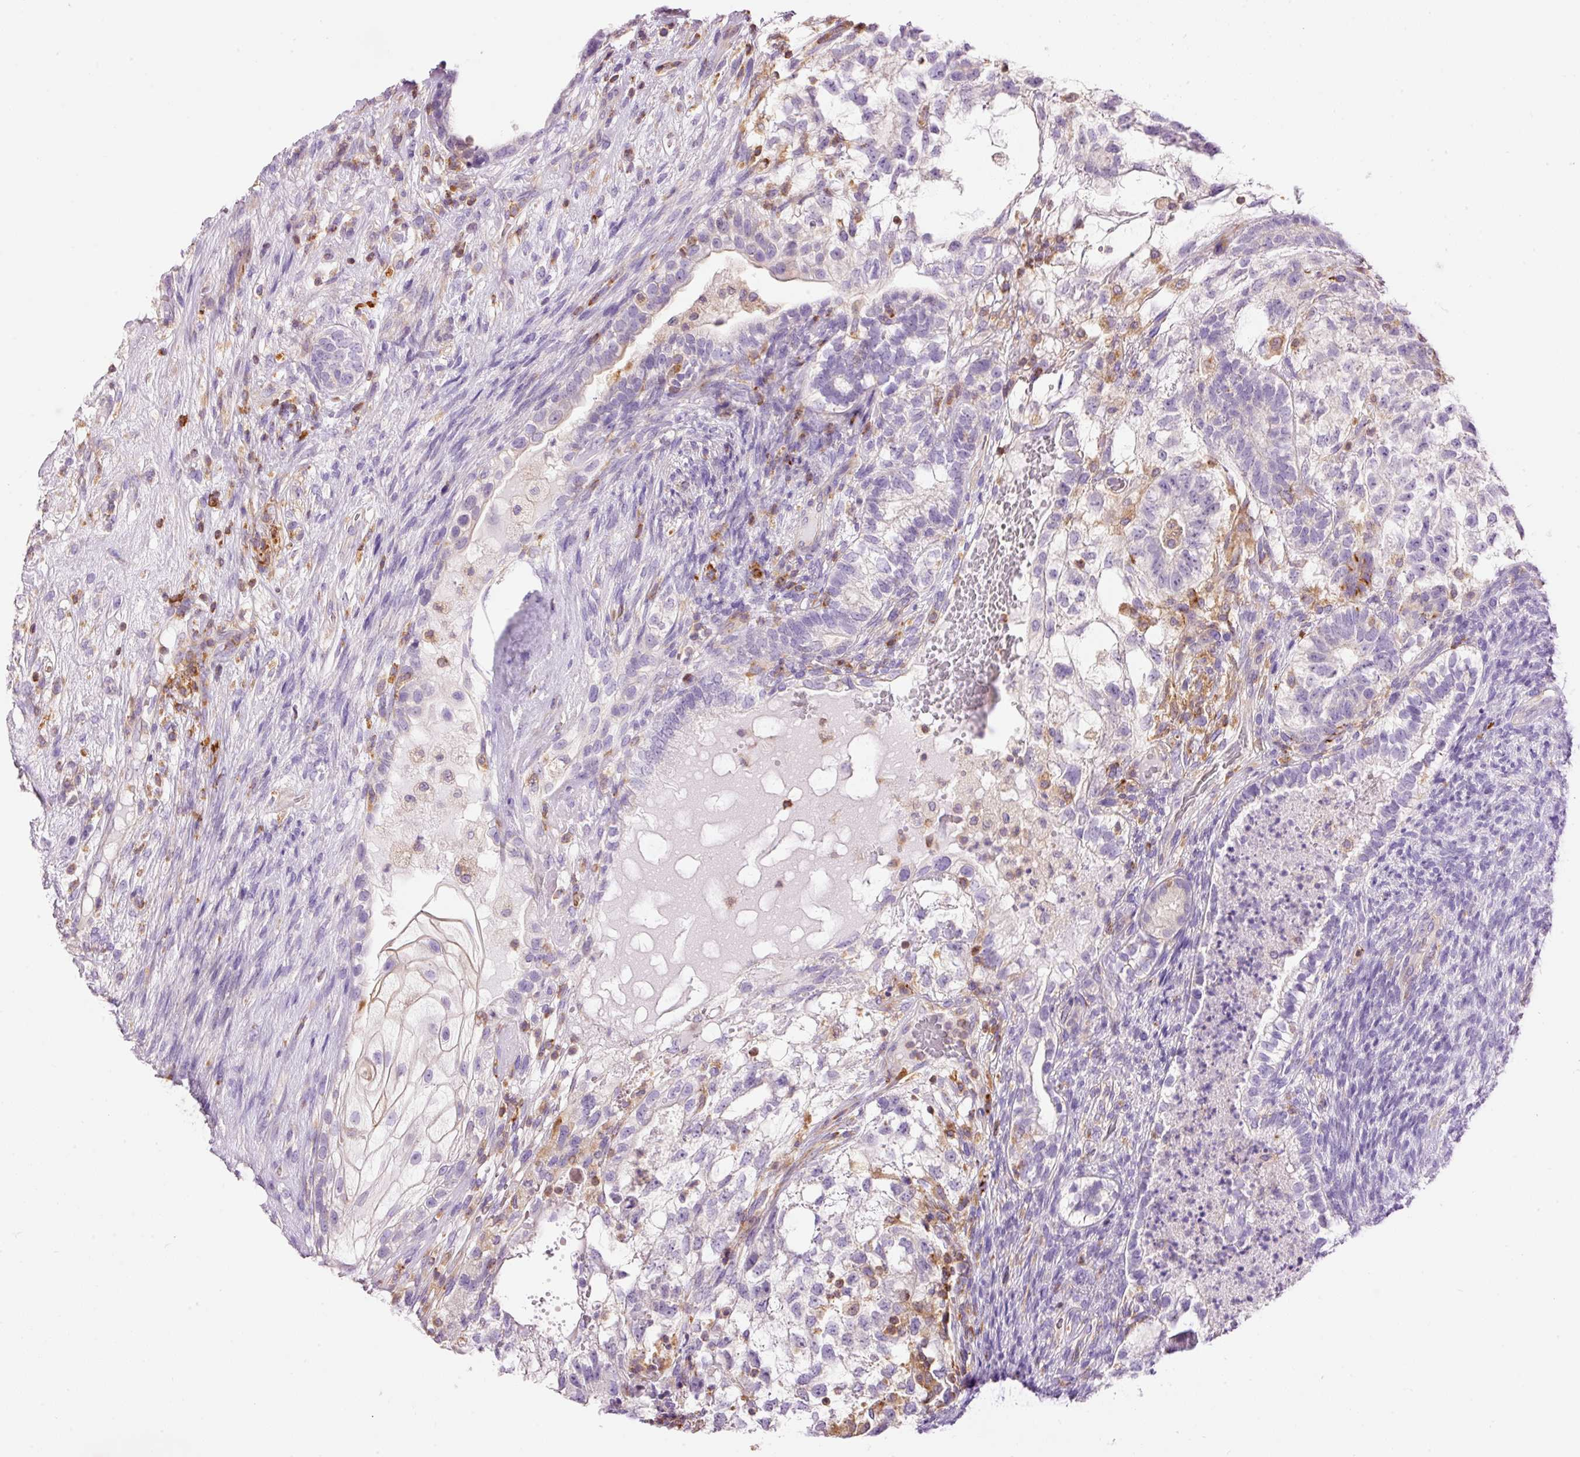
{"staining": {"intensity": "negative", "quantity": "none", "location": "none"}, "tissue": "testis cancer", "cell_type": "Tumor cells", "image_type": "cancer", "snomed": [{"axis": "morphology", "description": "Seminoma, NOS"}, {"axis": "morphology", "description": "Carcinoma, Embryonal, NOS"}, {"axis": "topography", "description": "Testis"}], "caption": "Testis cancer was stained to show a protein in brown. There is no significant staining in tumor cells.", "gene": "DOK6", "patient": {"sex": "male", "age": 41}}